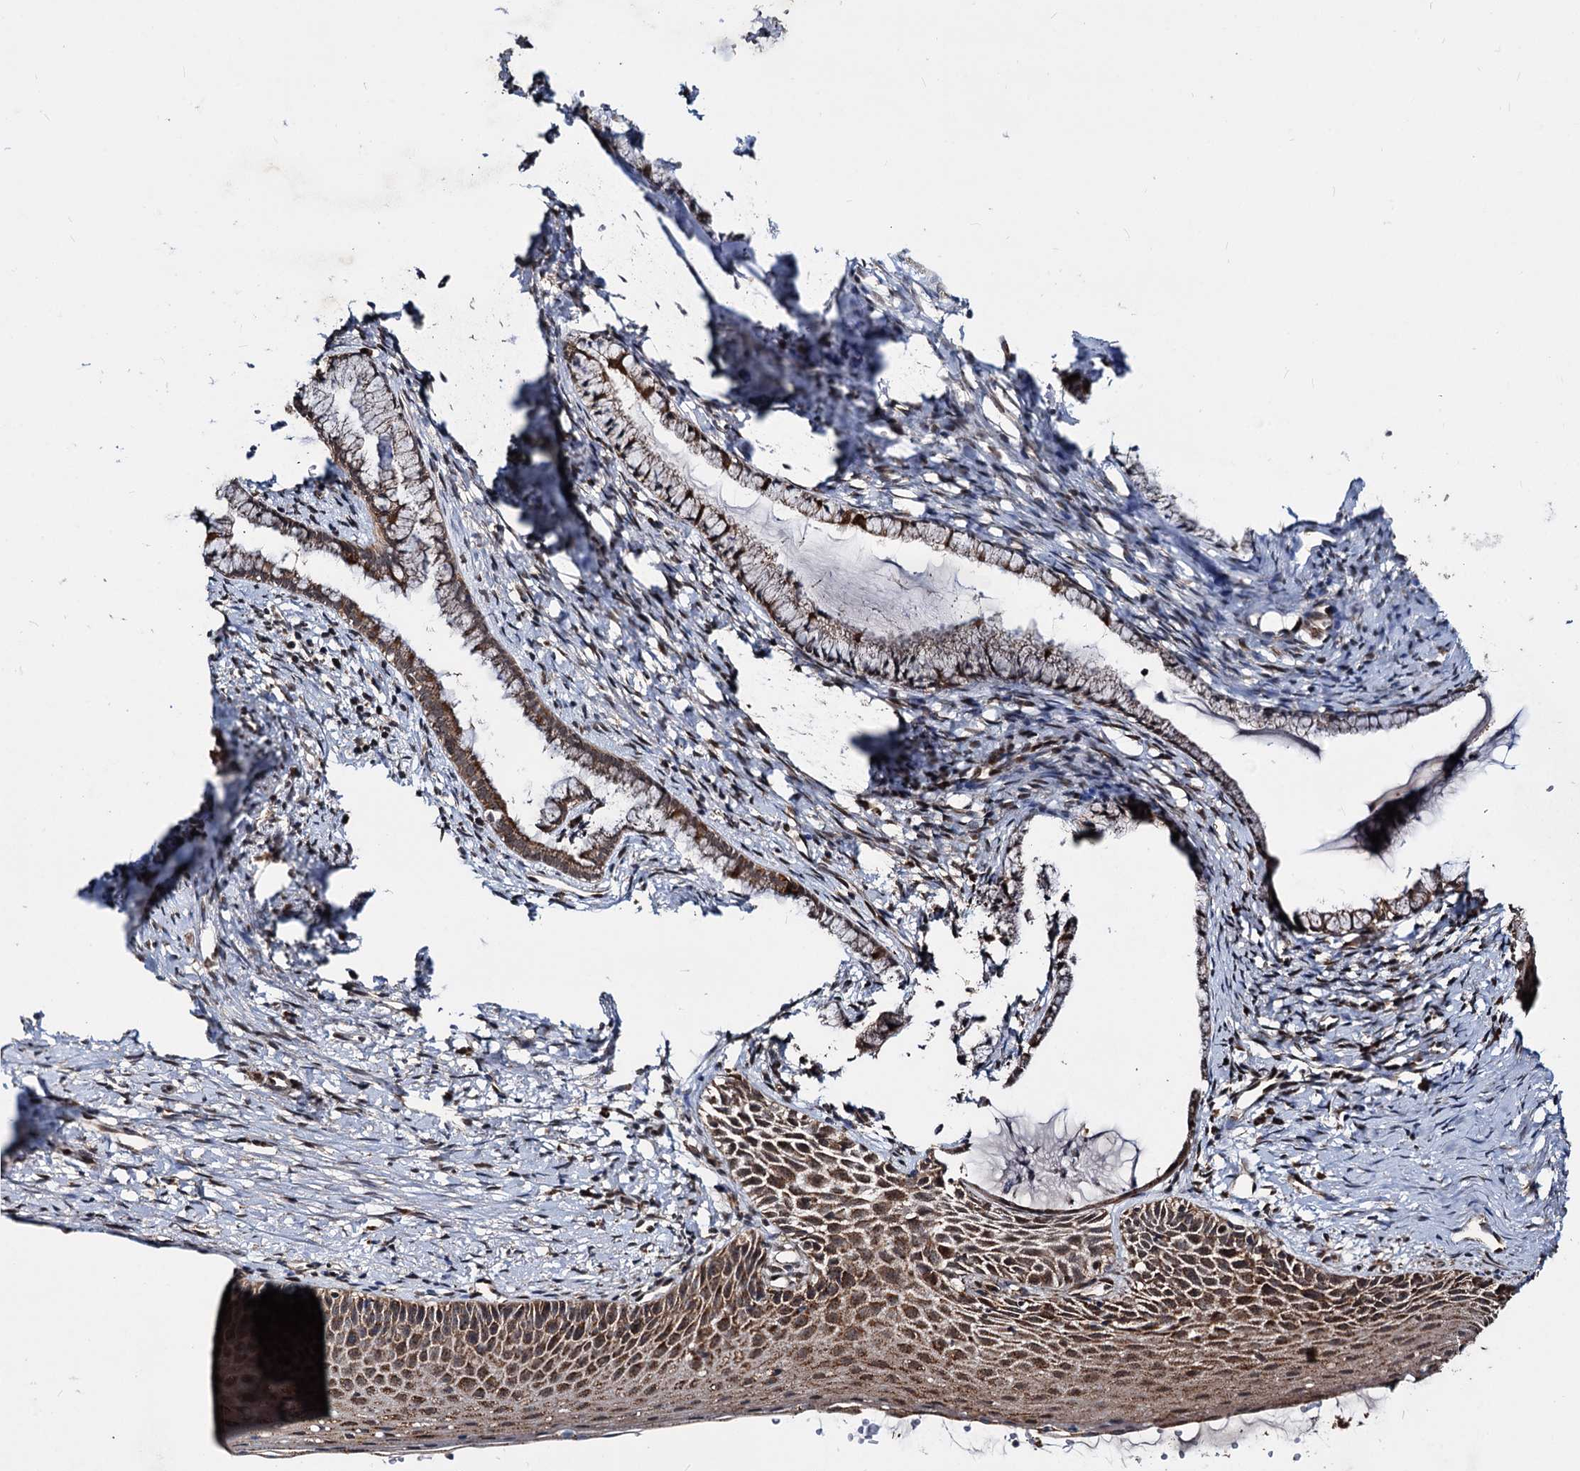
{"staining": {"intensity": "strong", "quantity": ">75%", "location": "cytoplasmic/membranous"}, "tissue": "cervix", "cell_type": "Glandular cells", "image_type": "normal", "snomed": [{"axis": "morphology", "description": "Normal tissue, NOS"}, {"axis": "topography", "description": "Cervix"}], "caption": "IHC micrograph of benign cervix: cervix stained using immunohistochemistry (IHC) demonstrates high levels of strong protein expression localized specifically in the cytoplasmic/membranous of glandular cells, appearing as a cytoplasmic/membranous brown color.", "gene": "CEP76", "patient": {"sex": "female", "age": 36}}